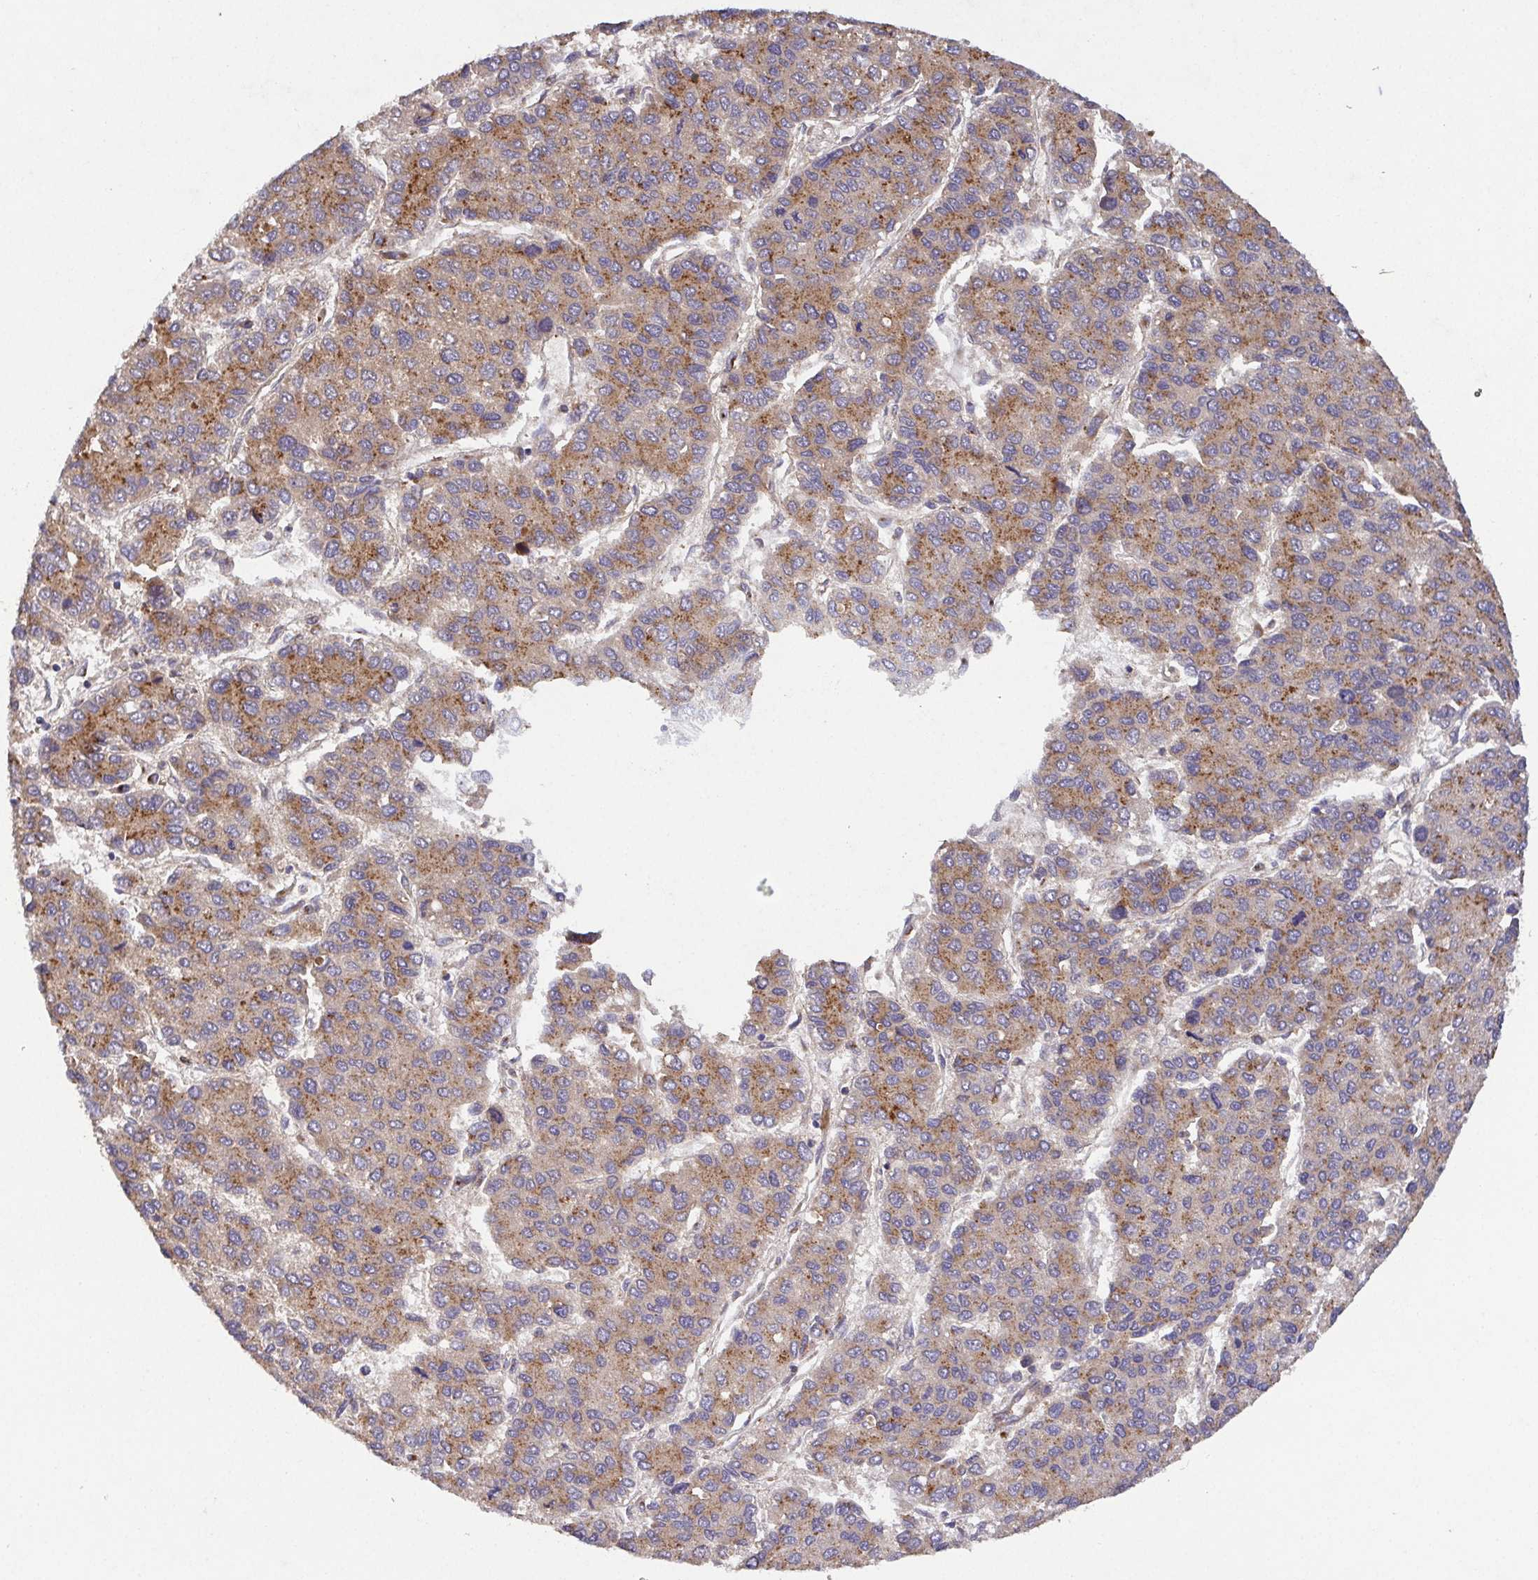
{"staining": {"intensity": "moderate", "quantity": ">75%", "location": "cytoplasmic/membranous"}, "tissue": "liver cancer", "cell_type": "Tumor cells", "image_type": "cancer", "snomed": [{"axis": "morphology", "description": "Carcinoma, Hepatocellular, NOS"}, {"axis": "topography", "description": "Liver"}], "caption": "Tumor cells display medium levels of moderate cytoplasmic/membranous positivity in about >75% of cells in human liver hepatocellular carcinoma.", "gene": "TM9SF4", "patient": {"sex": "female", "age": 66}}